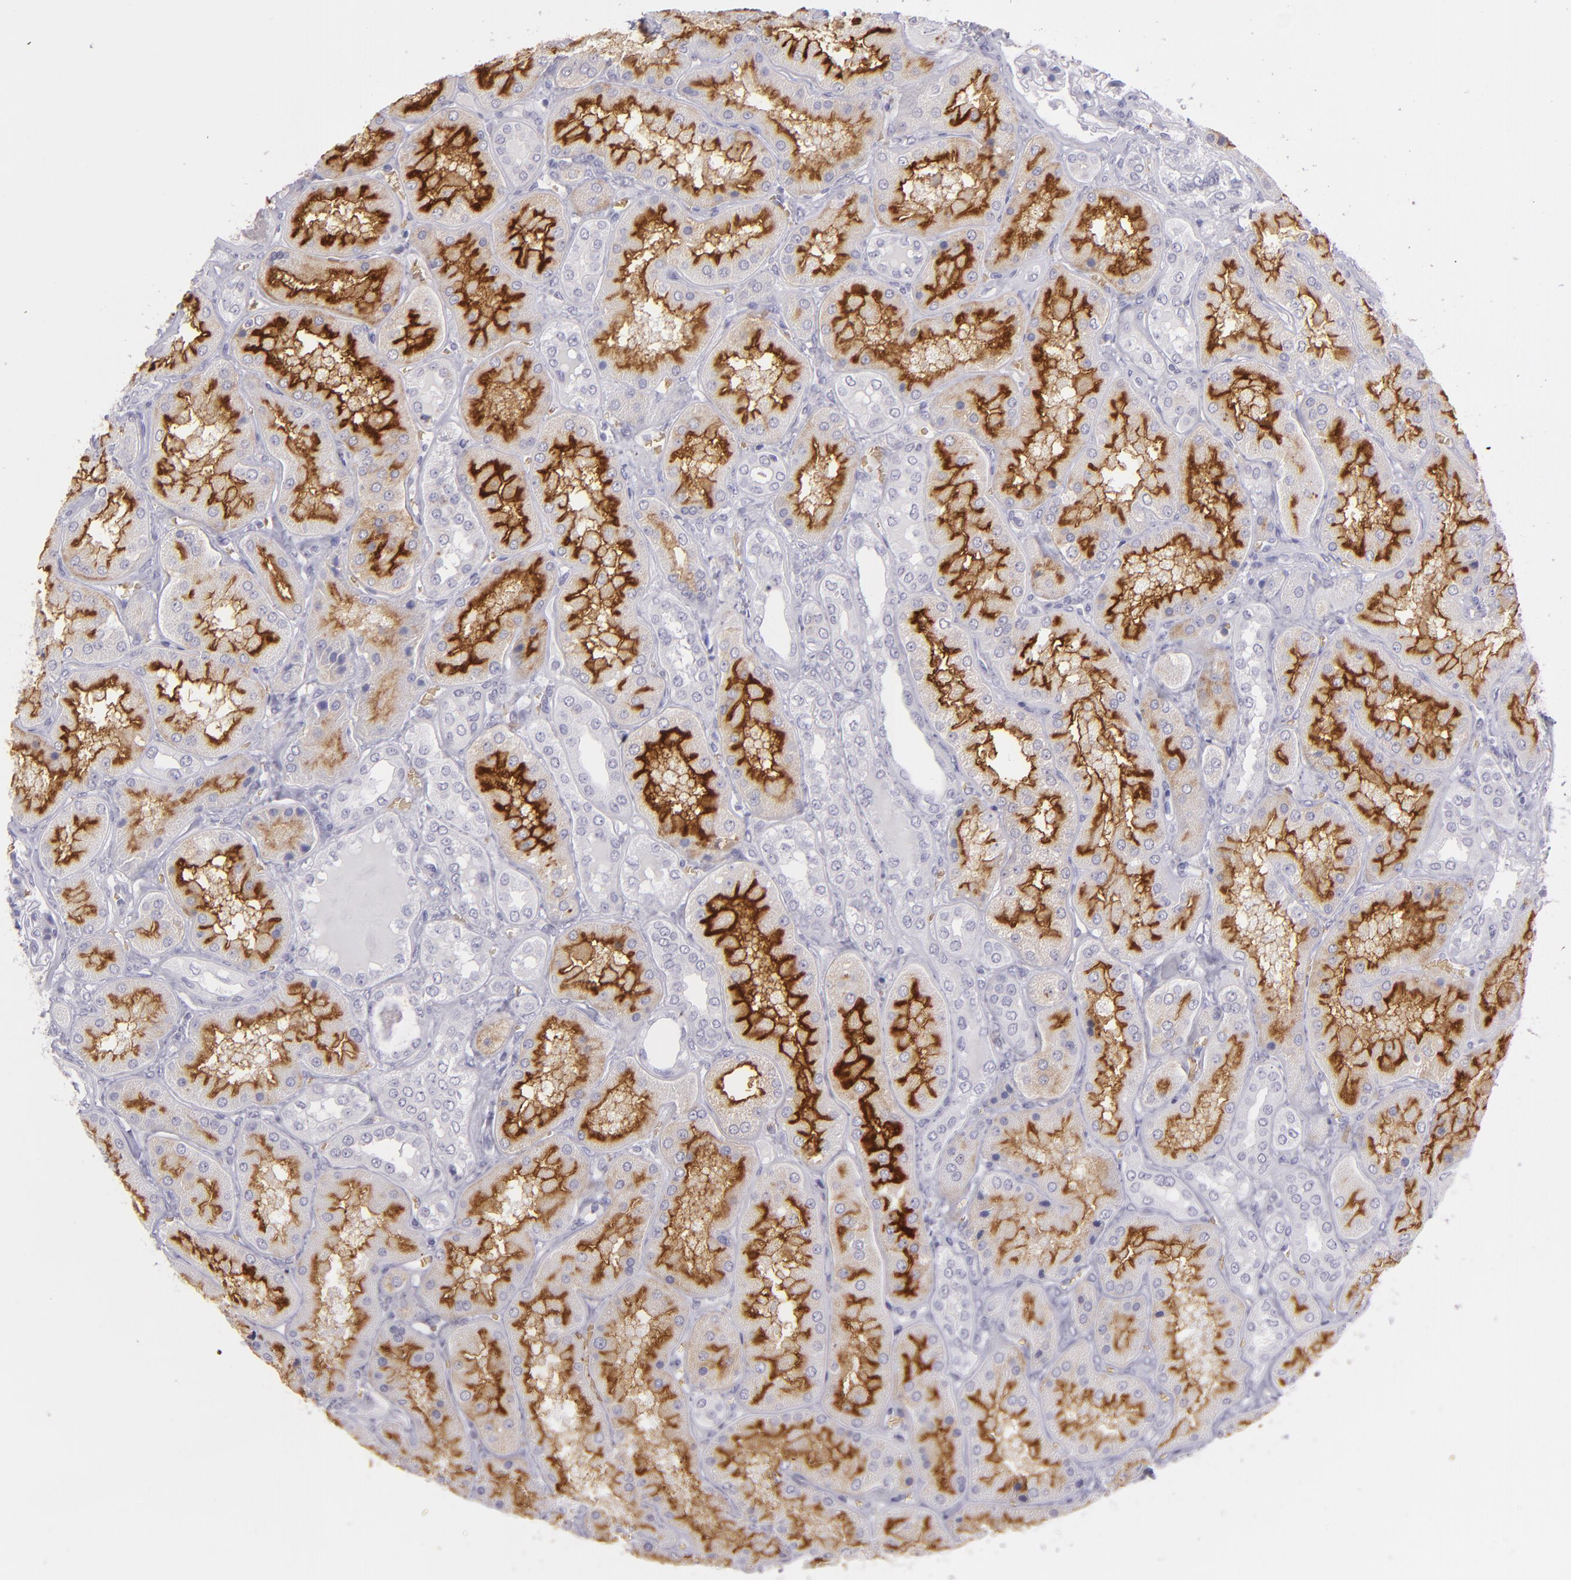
{"staining": {"intensity": "negative", "quantity": "none", "location": "none"}, "tissue": "kidney", "cell_type": "Cells in glomeruli", "image_type": "normal", "snomed": [{"axis": "morphology", "description": "Normal tissue, NOS"}, {"axis": "topography", "description": "Kidney"}], "caption": "Immunohistochemistry (IHC) of normal kidney shows no expression in cells in glomeruli. (DAB IHC, high magnification).", "gene": "ACE", "patient": {"sex": "female", "age": 56}}